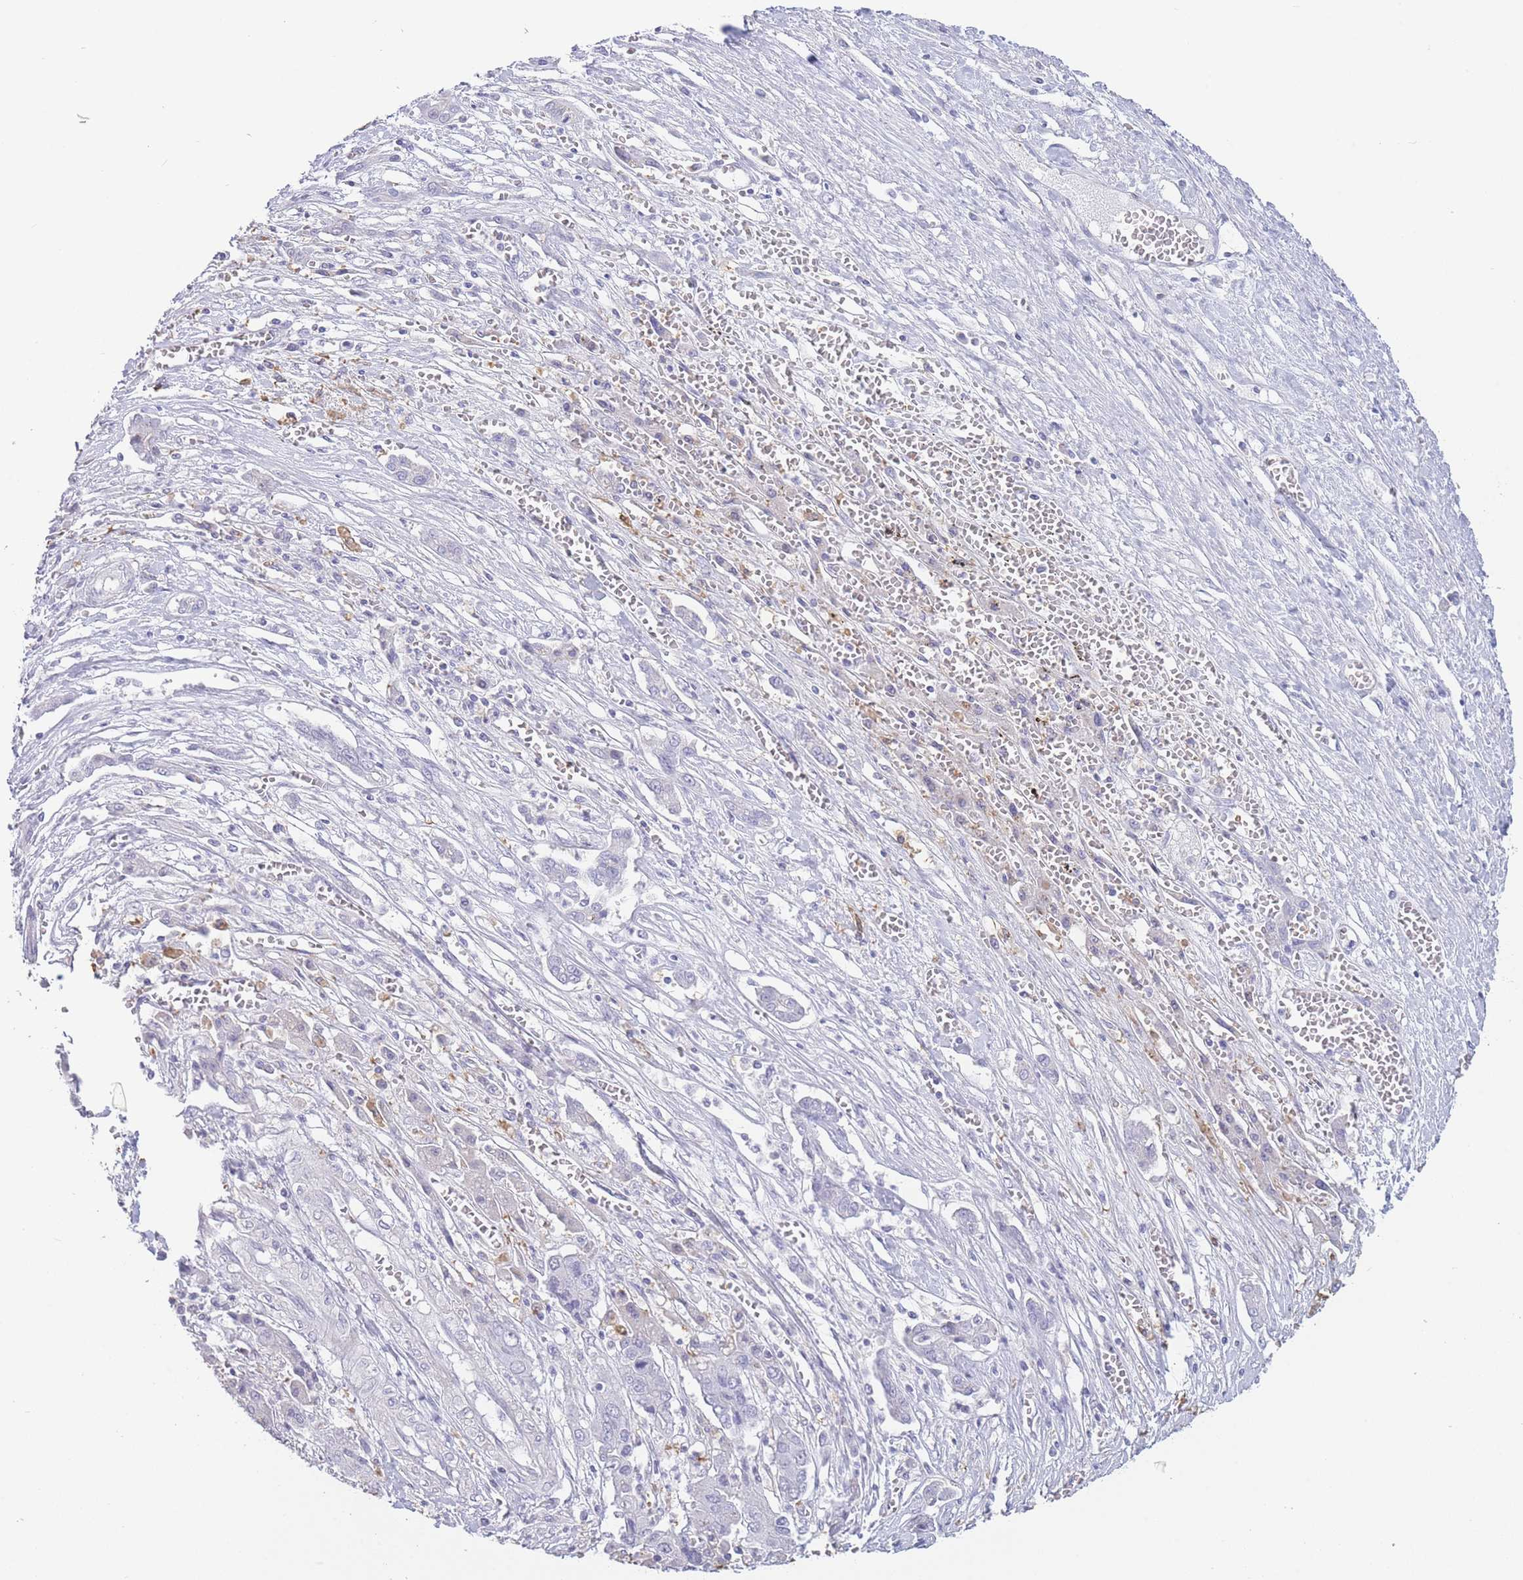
{"staining": {"intensity": "negative", "quantity": "none", "location": "none"}, "tissue": "liver cancer", "cell_type": "Tumor cells", "image_type": "cancer", "snomed": [{"axis": "morphology", "description": "Cholangiocarcinoma"}, {"axis": "topography", "description": "Liver"}], "caption": "Immunohistochemistry (IHC) of human liver cancer (cholangiocarcinoma) reveals no positivity in tumor cells.", "gene": "CD37", "patient": {"sex": "male", "age": 67}}